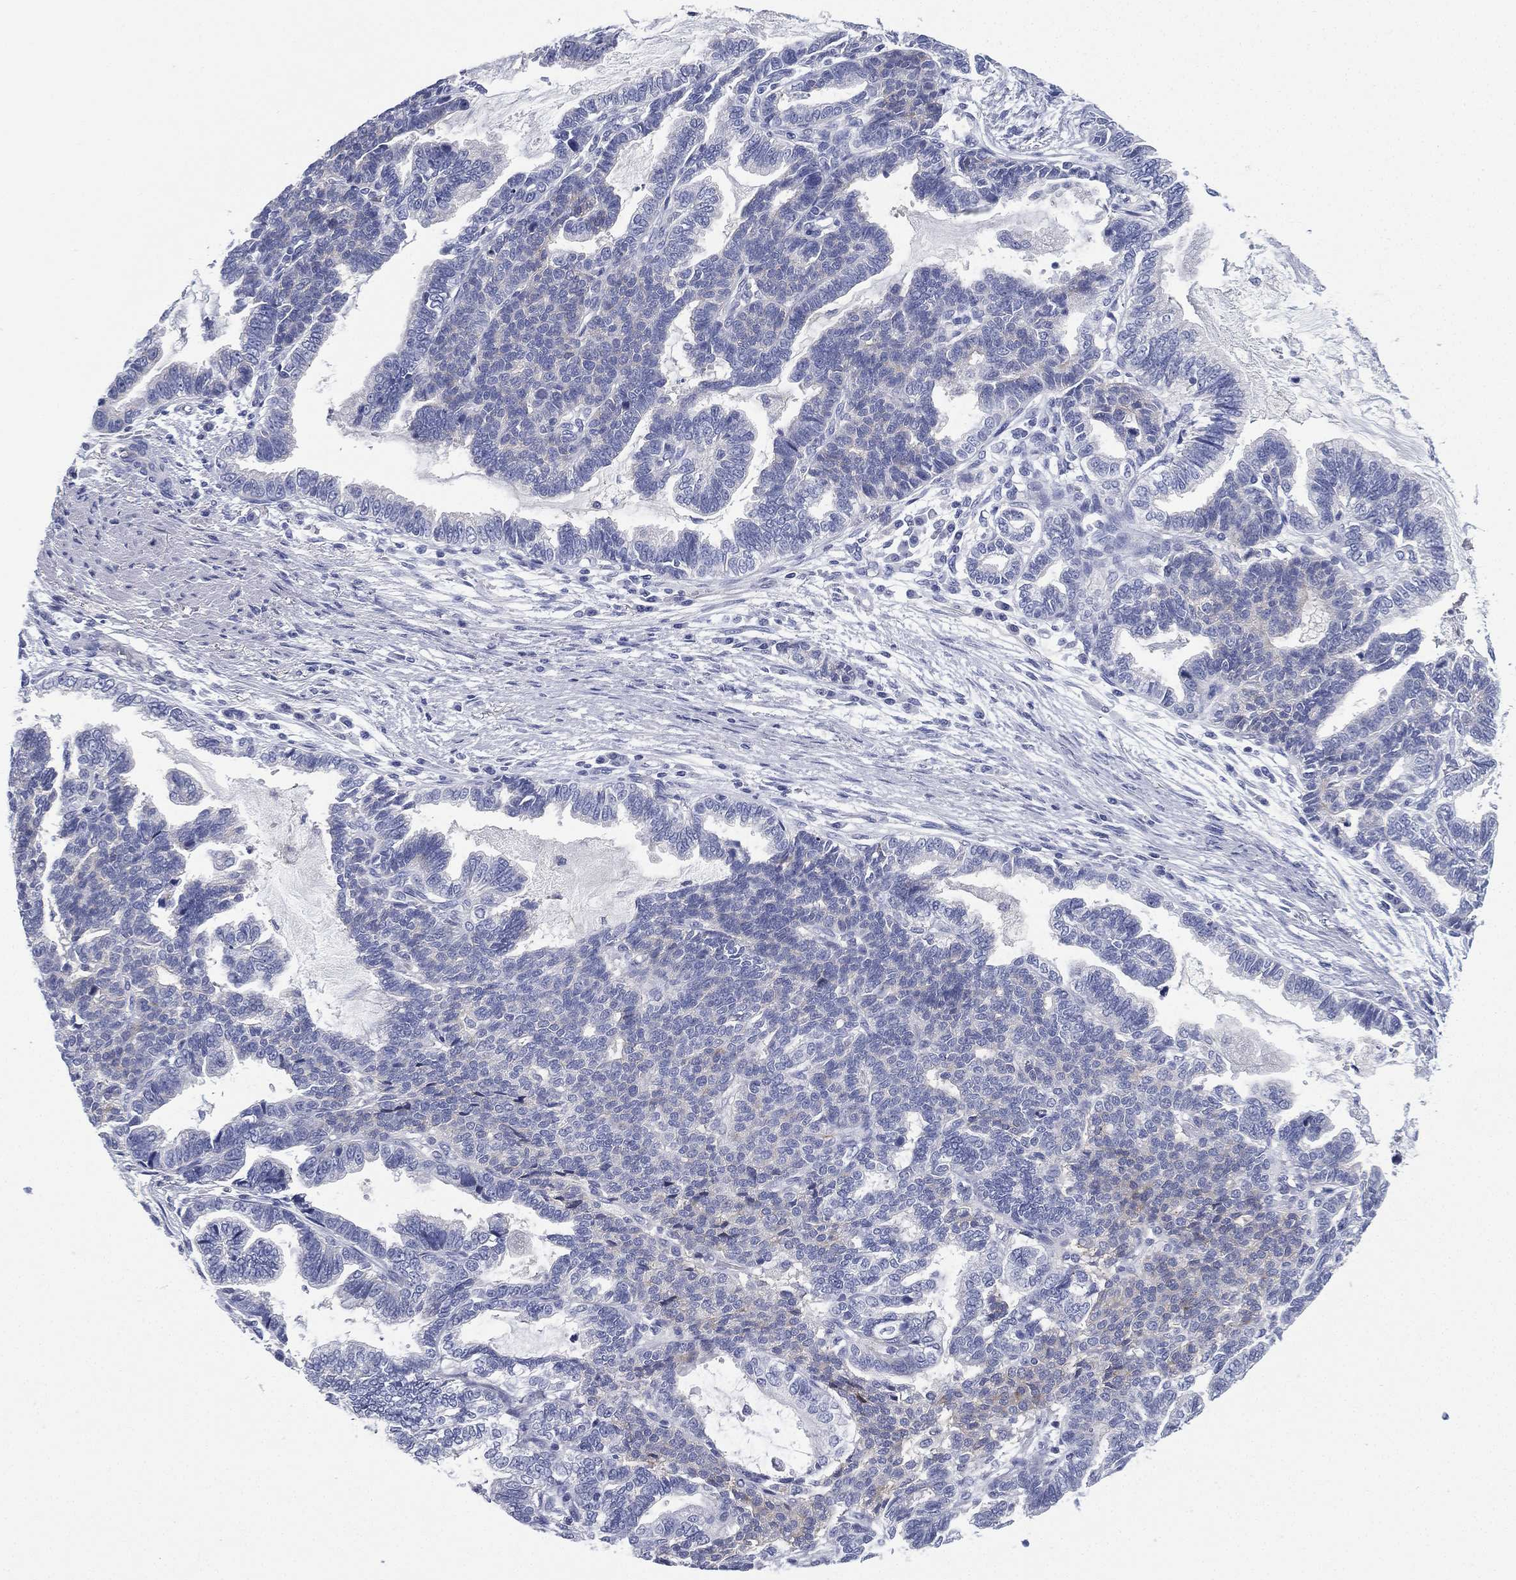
{"staining": {"intensity": "negative", "quantity": "none", "location": "none"}, "tissue": "stomach cancer", "cell_type": "Tumor cells", "image_type": "cancer", "snomed": [{"axis": "morphology", "description": "Adenocarcinoma, NOS"}, {"axis": "topography", "description": "Stomach"}], "caption": "This histopathology image is of adenocarcinoma (stomach) stained with immunohistochemistry to label a protein in brown with the nuclei are counter-stained blue. There is no staining in tumor cells. The staining was performed using DAB to visualize the protein expression in brown, while the nuclei were stained in blue with hematoxylin (Magnification: 20x).", "gene": "FCER2", "patient": {"sex": "male", "age": 83}}